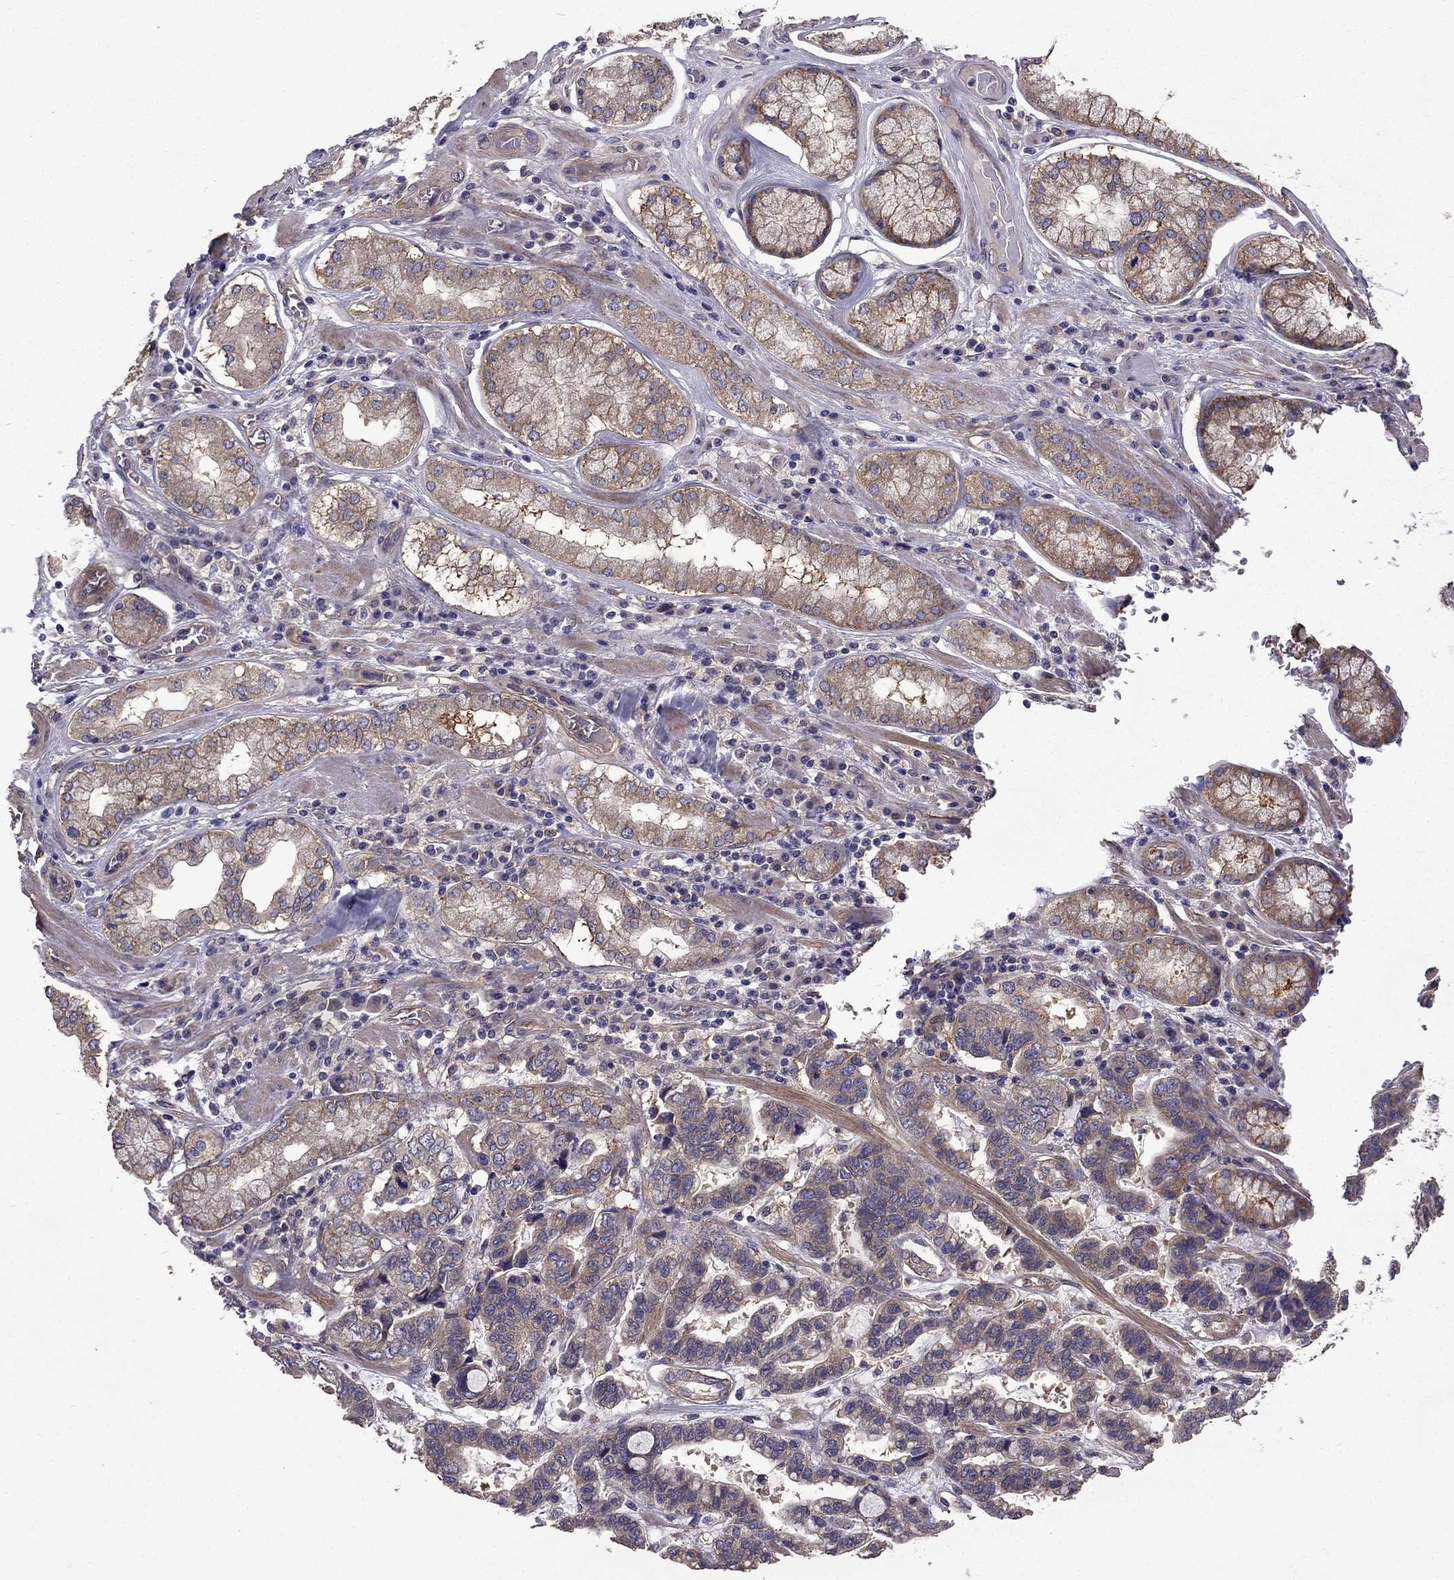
{"staining": {"intensity": "moderate", "quantity": ">75%", "location": "cytoplasmic/membranous"}, "tissue": "stomach cancer", "cell_type": "Tumor cells", "image_type": "cancer", "snomed": [{"axis": "morphology", "description": "Adenocarcinoma, NOS"}, {"axis": "topography", "description": "Stomach, lower"}], "caption": "A medium amount of moderate cytoplasmic/membranous staining is appreciated in approximately >75% of tumor cells in stomach adenocarcinoma tissue.", "gene": "ITGB1", "patient": {"sex": "female", "age": 76}}